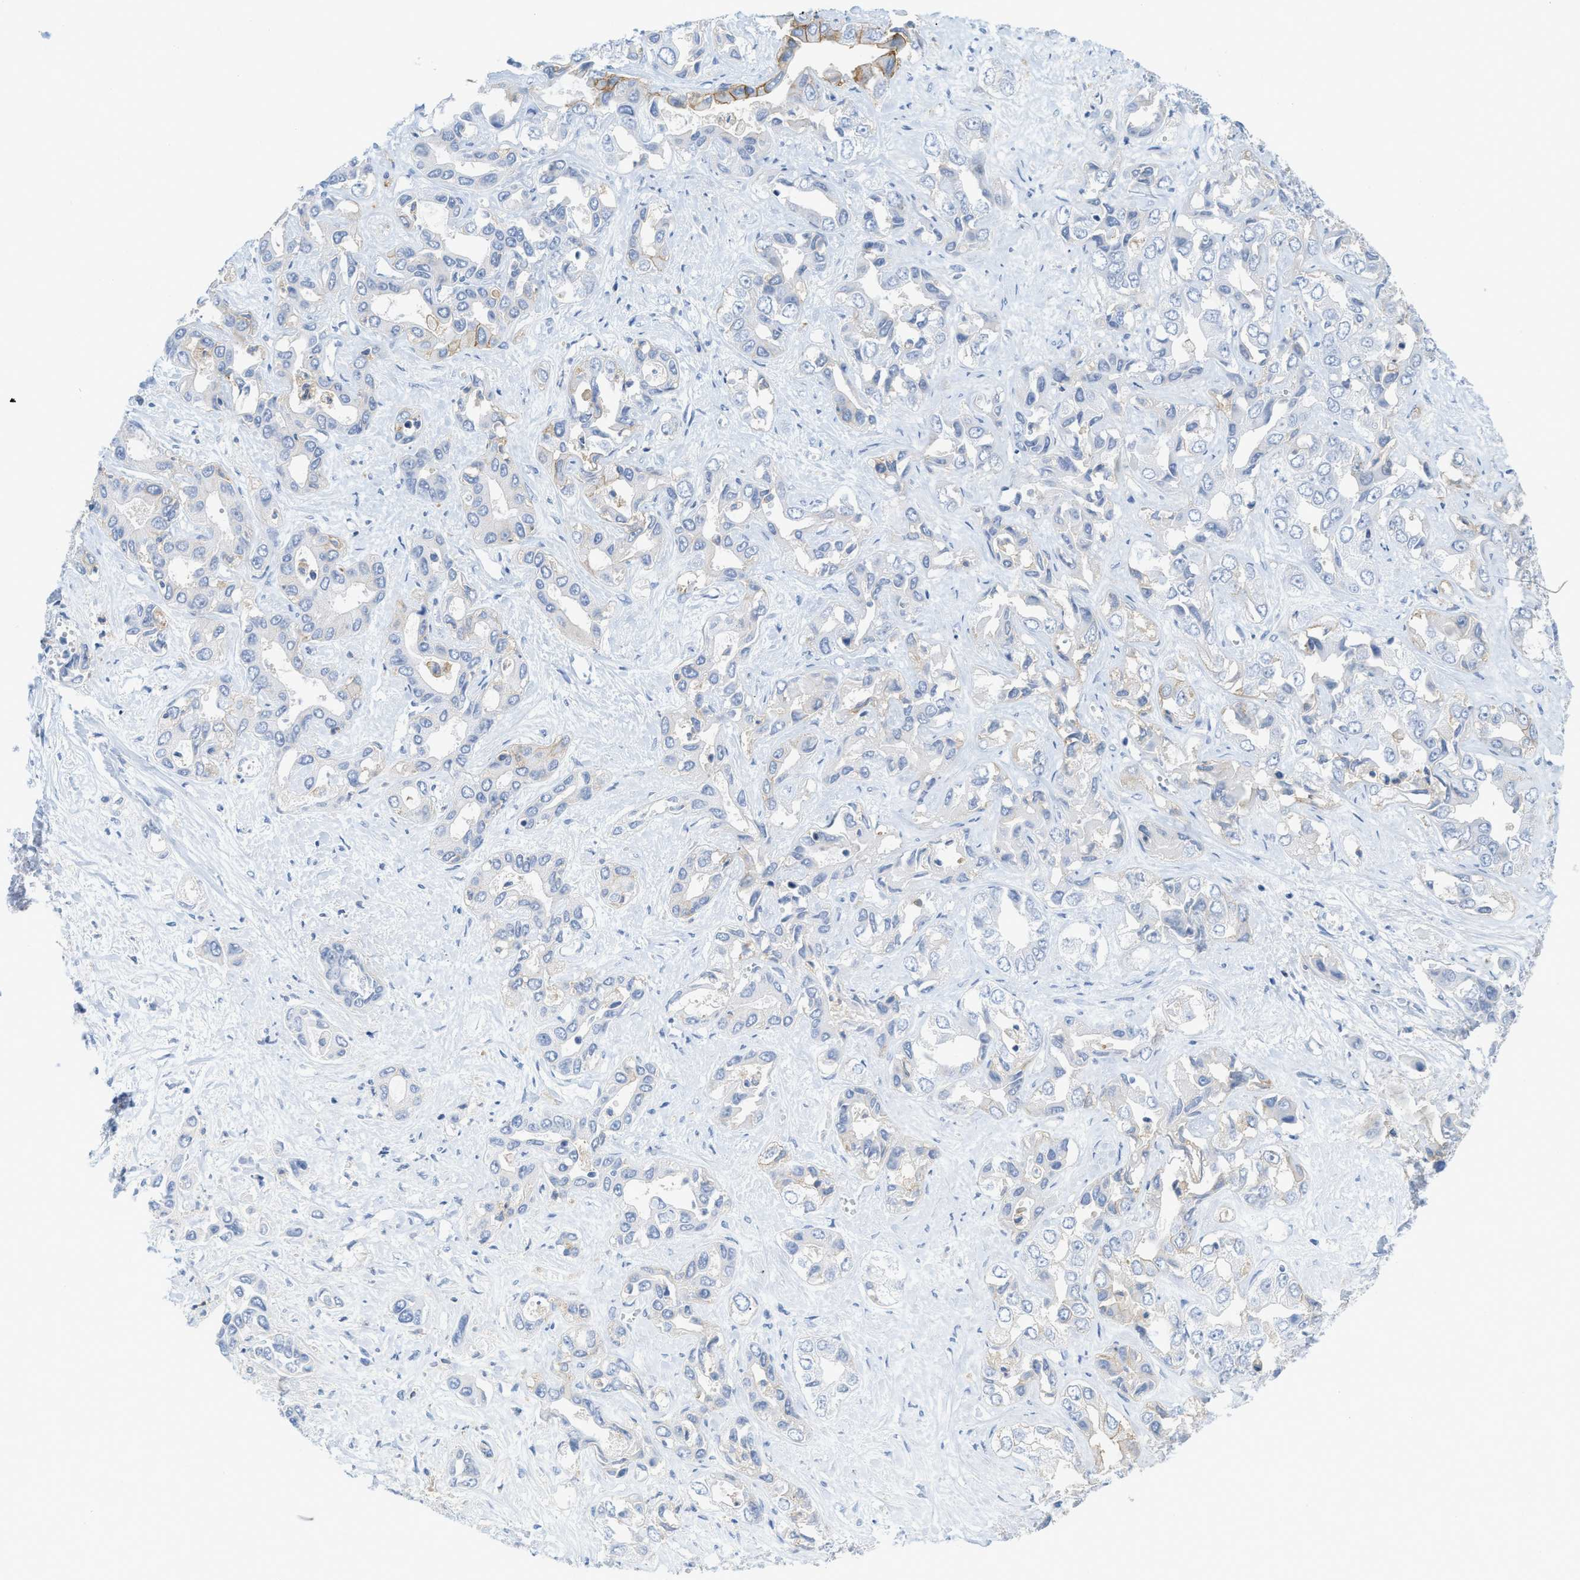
{"staining": {"intensity": "negative", "quantity": "none", "location": "none"}, "tissue": "liver cancer", "cell_type": "Tumor cells", "image_type": "cancer", "snomed": [{"axis": "morphology", "description": "Cholangiocarcinoma"}, {"axis": "topography", "description": "Liver"}], "caption": "Liver cancer (cholangiocarcinoma) stained for a protein using IHC exhibits no staining tumor cells.", "gene": "SLC3A2", "patient": {"sex": "female", "age": 52}}